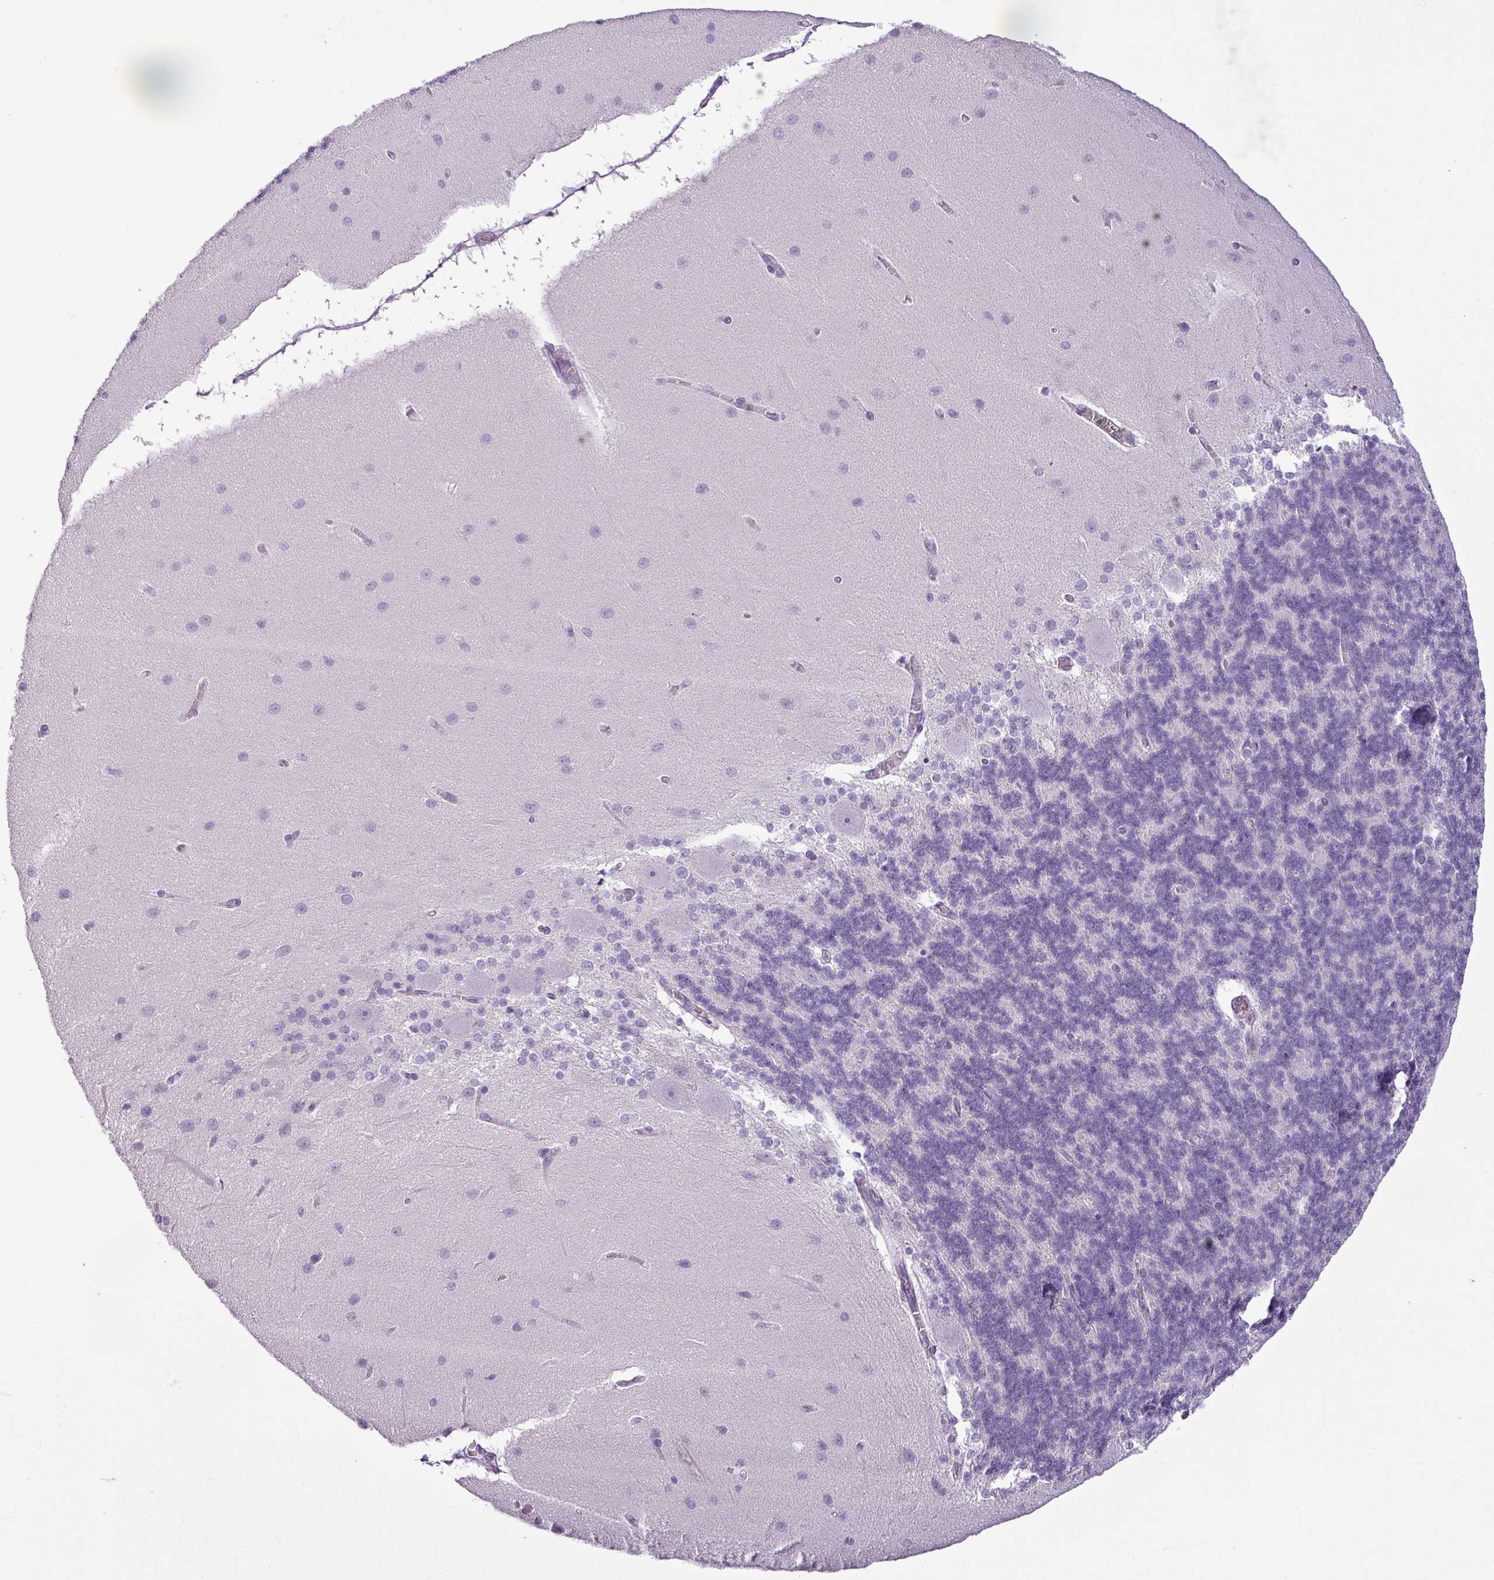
{"staining": {"intensity": "negative", "quantity": "none", "location": "none"}, "tissue": "cerebellum", "cell_type": "Cells in granular layer", "image_type": "normal", "snomed": [{"axis": "morphology", "description": "Normal tissue, NOS"}, {"axis": "topography", "description": "Cerebellum"}], "caption": "Immunohistochemical staining of normal human cerebellum exhibits no significant expression in cells in granular layer.", "gene": "CDH16", "patient": {"sex": "female", "age": 54}}